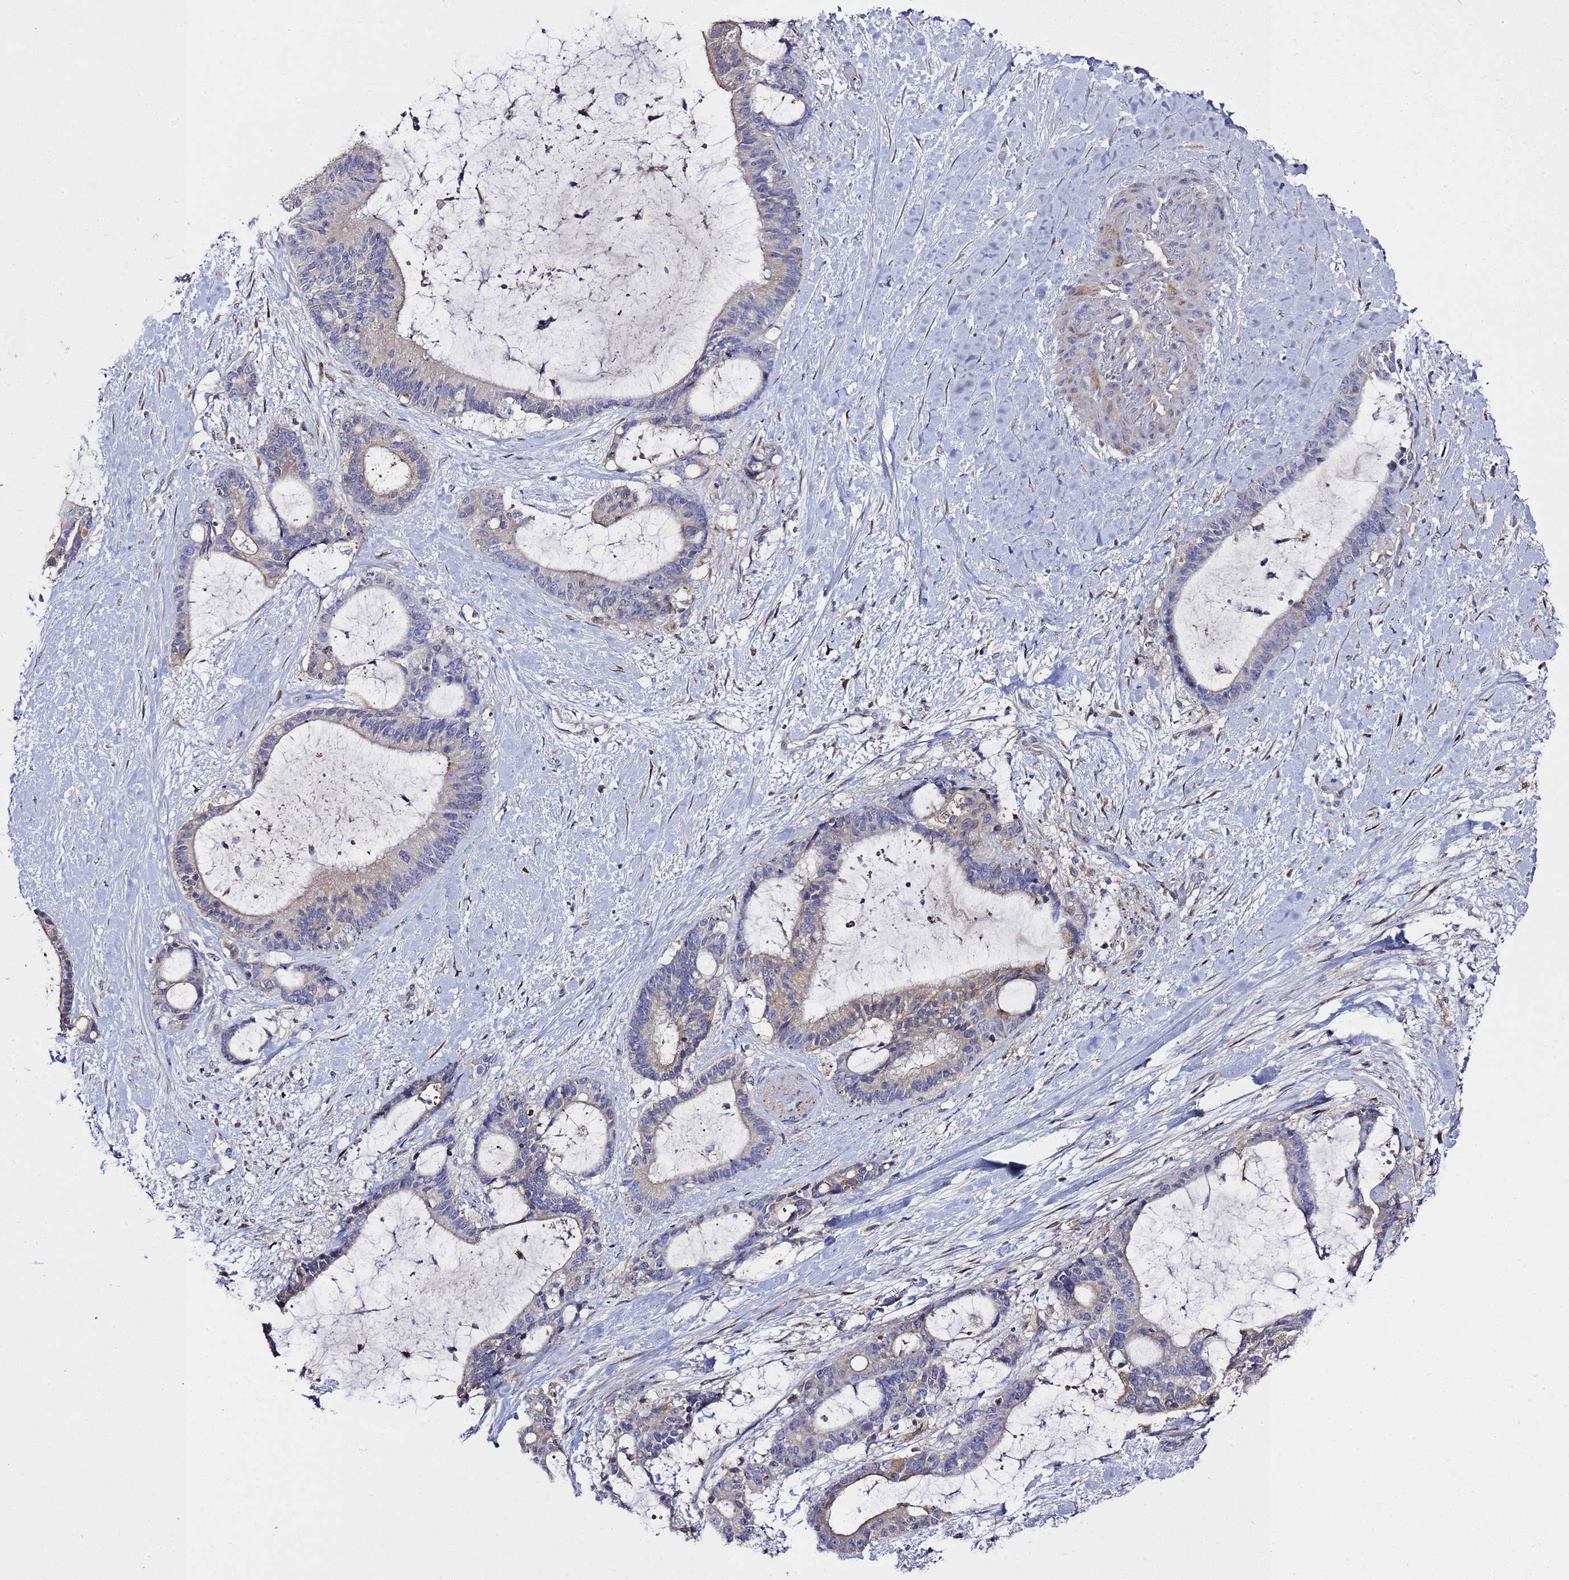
{"staining": {"intensity": "weak", "quantity": "<25%", "location": "cytoplasmic/membranous"}, "tissue": "liver cancer", "cell_type": "Tumor cells", "image_type": "cancer", "snomed": [{"axis": "morphology", "description": "Normal tissue, NOS"}, {"axis": "morphology", "description": "Cholangiocarcinoma"}, {"axis": "topography", "description": "Liver"}, {"axis": "topography", "description": "Peripheral nerve tissue"}], "caption": "Immunohistochemical staining of human liver cholangiocarcinoma reveals no significant staining in tumor cells.", "gene": "ALG3", "patient": {"sex": "female", "age": 73}}